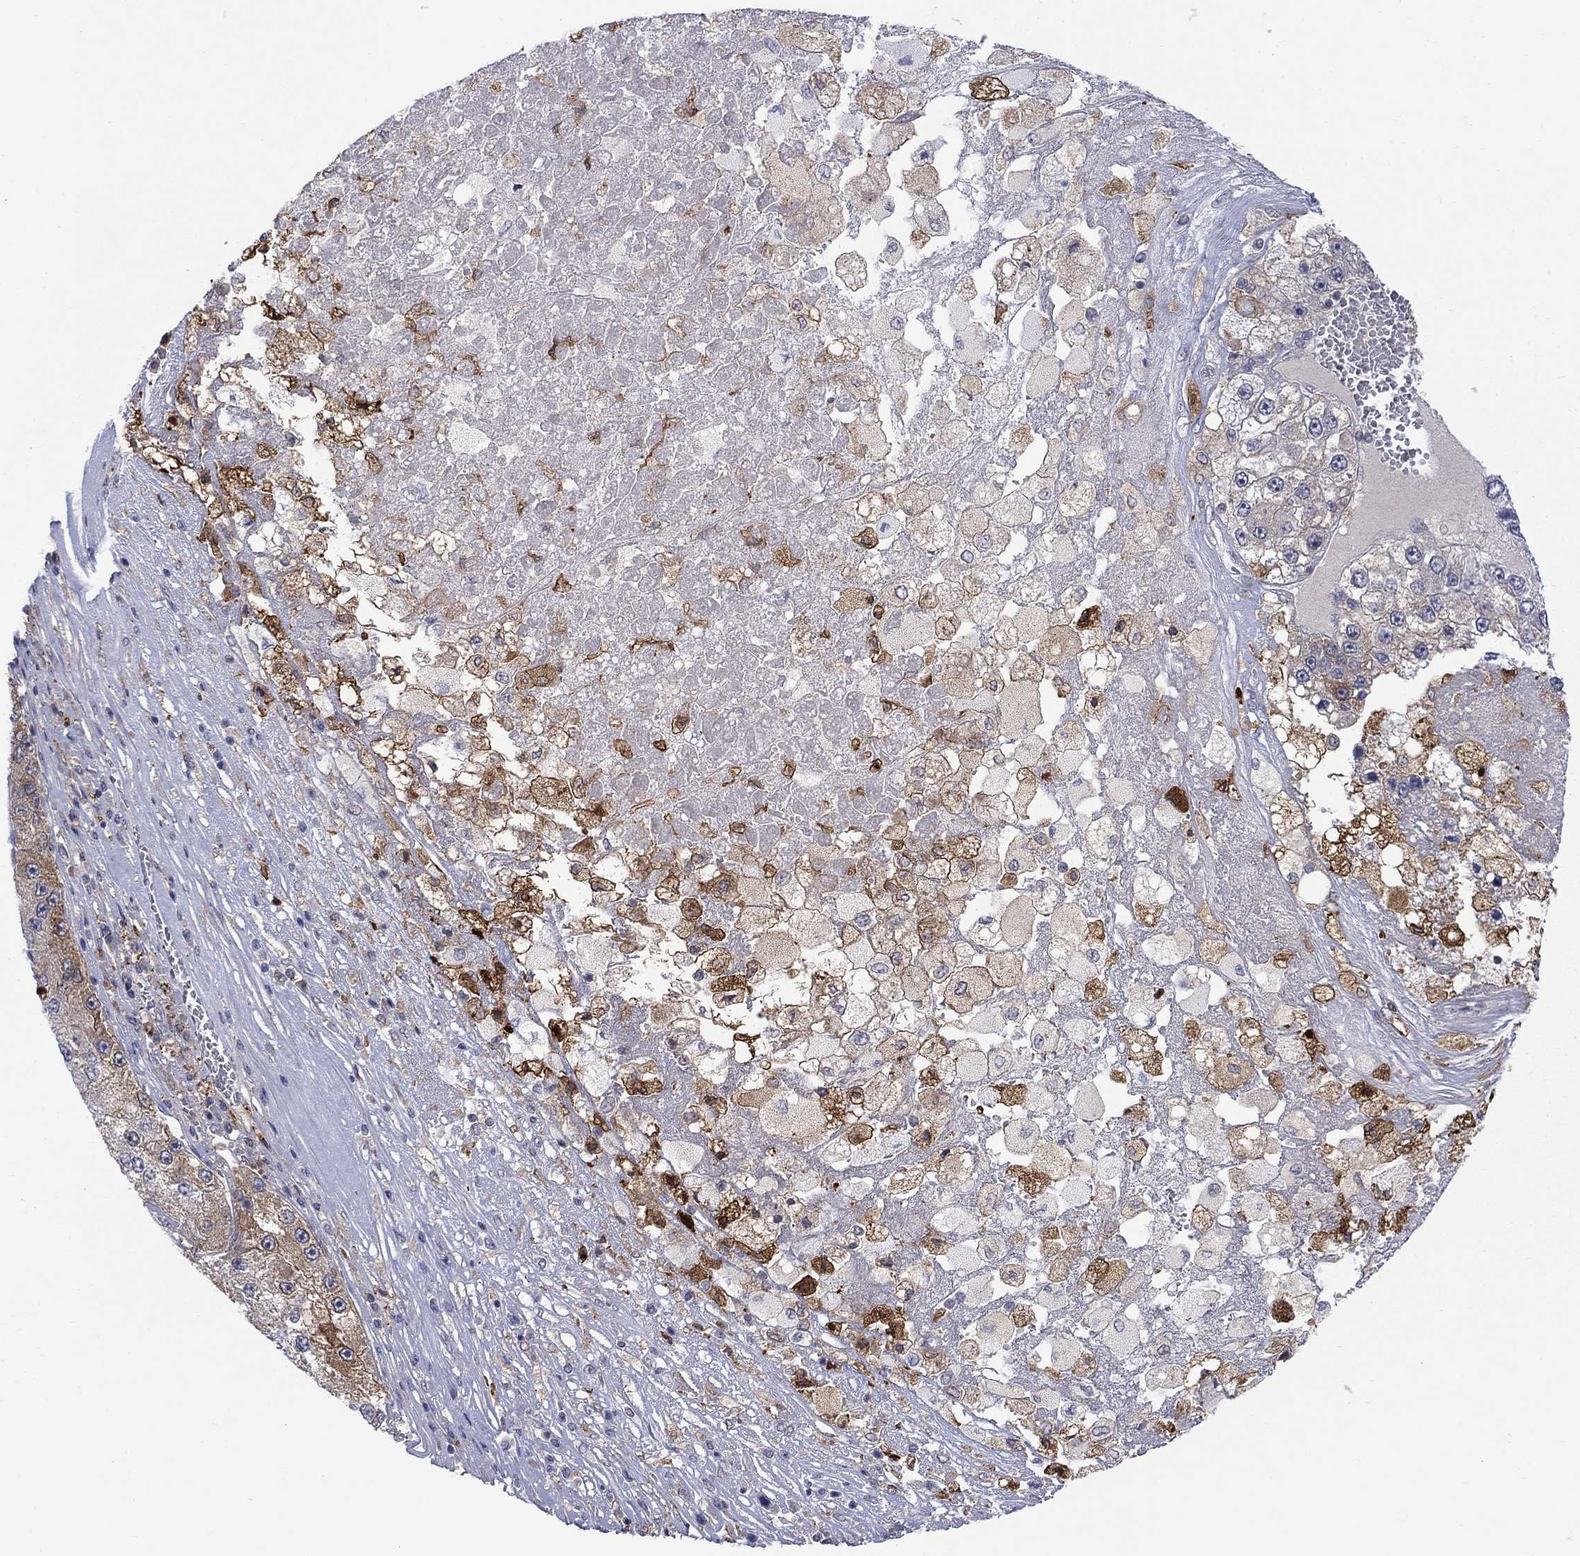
{"staining": {"intensity": "moderate", "quantity": "<25%", "location": "cytoplasmic/membranous"}, "tissue": "liver cancer", "cell_type": "Tumor cells", "image_type": "cancer", "snomed": [{"axis": "morphology", "description": "Carcinoma, Hepatocellular, NOS"}, {"axis": "topography", "description": "Liver"}], "caption": "IHC of human hepatocellular carcinoma (liver) demonstrates low levels of moderate cytoplasmic/membranous staining in approximately <25% of tumor cells. The staining was performed using DAB (3,3'-diaminobenzidine), with brown indicating positive protein expression. Nuclei are stained blue with hematoxylin.", "gene": "PCBP3", "patient": {"sex": "female", "age": 73}}